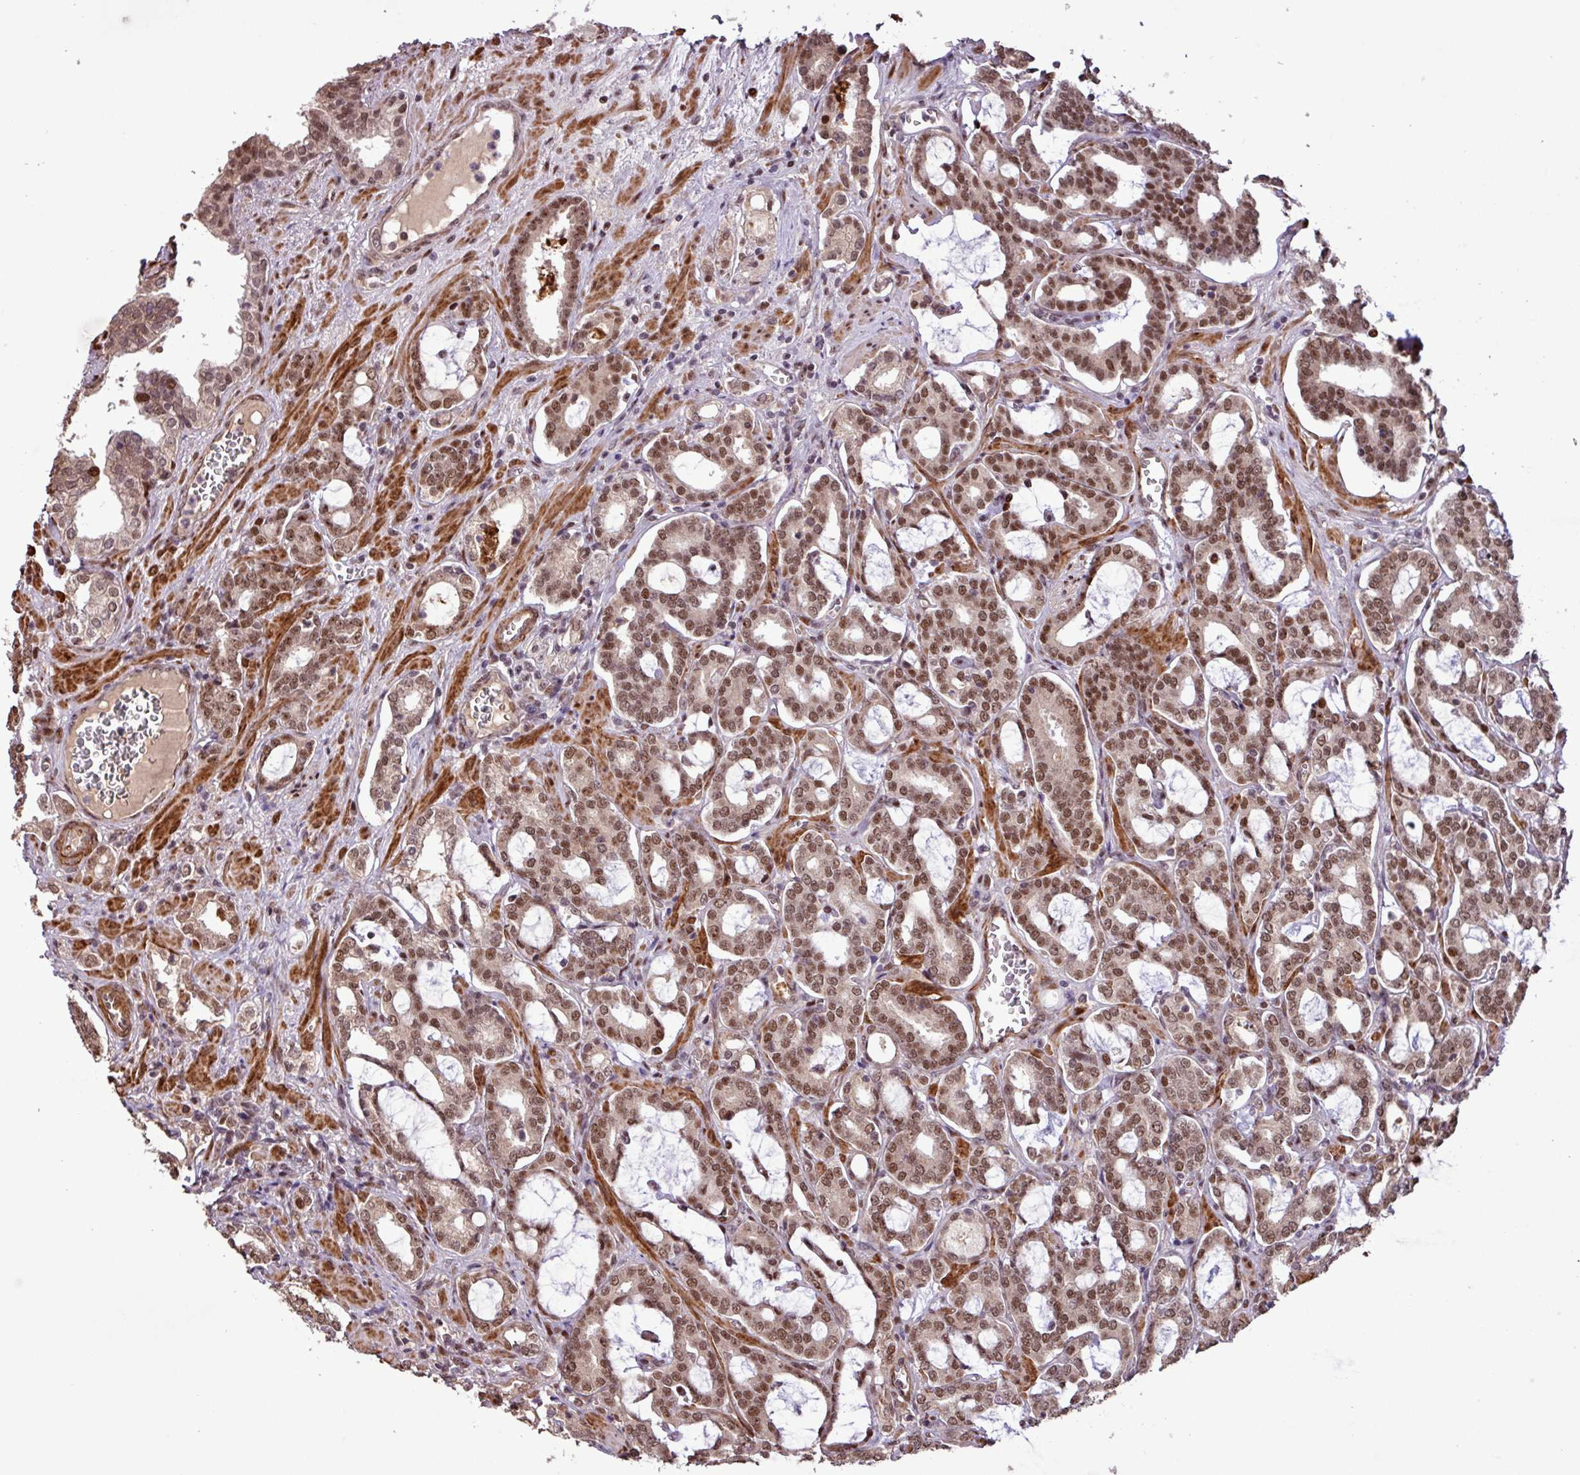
{"staining": {"intensity": "moderate", "quantity": ">75%", "location": "nuclear"}, "tissue": "prostate cancer", "cell_type": "Tumor cells", "image_type": "cancer", "snomed": [{"axis": "morphology", "description": "Adenocarcinoma, High grade"}, {"axis": "topography", "description": "Prostate and seminal vesicle, NOS"}], "caption": "Tumor cells show moderate nuclear expression in about >75% of cells in prostate cancer (adenocarcinoma (high-grade)).", "gene": "SLC22A24", "patient": {"sex": "male", "age": 67}}